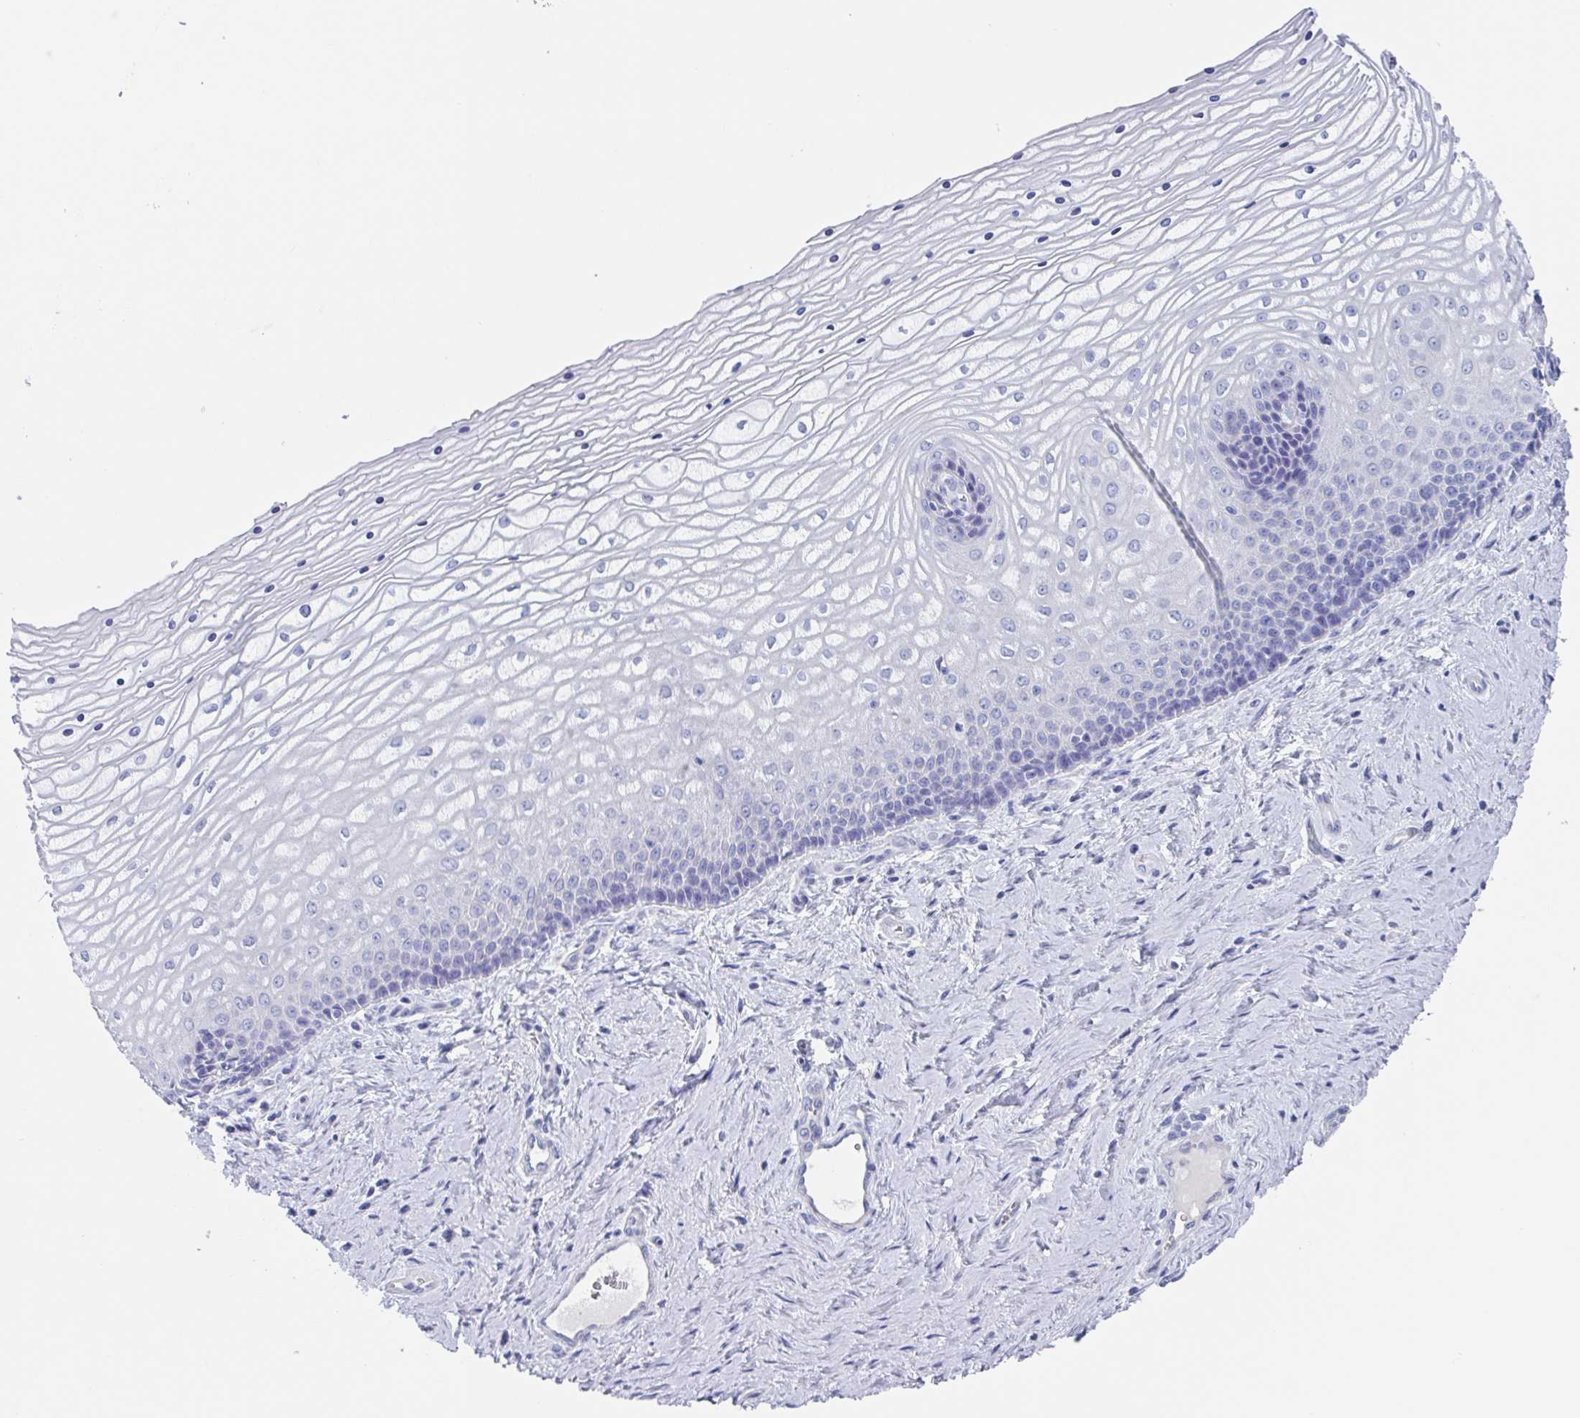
{"staining": {"intensity": "negative", "quantity": "none", "location": "none"}, "tissue": "vagina", "cell_type": "Squamous epithelial cells", "image_type": "normal", "snomed": [{"axis": "morphology", "description": "Normal tissue, NOS"}, {"axis": "topography", "description": "Vagina"}], "caption": "This micrograph is of benign vagina stained with IHC to label a protein in brown with the nuclei are counter-stained blue. There is no staining in squamous epithelial cells. (DAB IHC visualized using brightfield microscopy, high magnification).", "gene": "NOXRED1", "patient": {"sex": "female", "age": 45}}